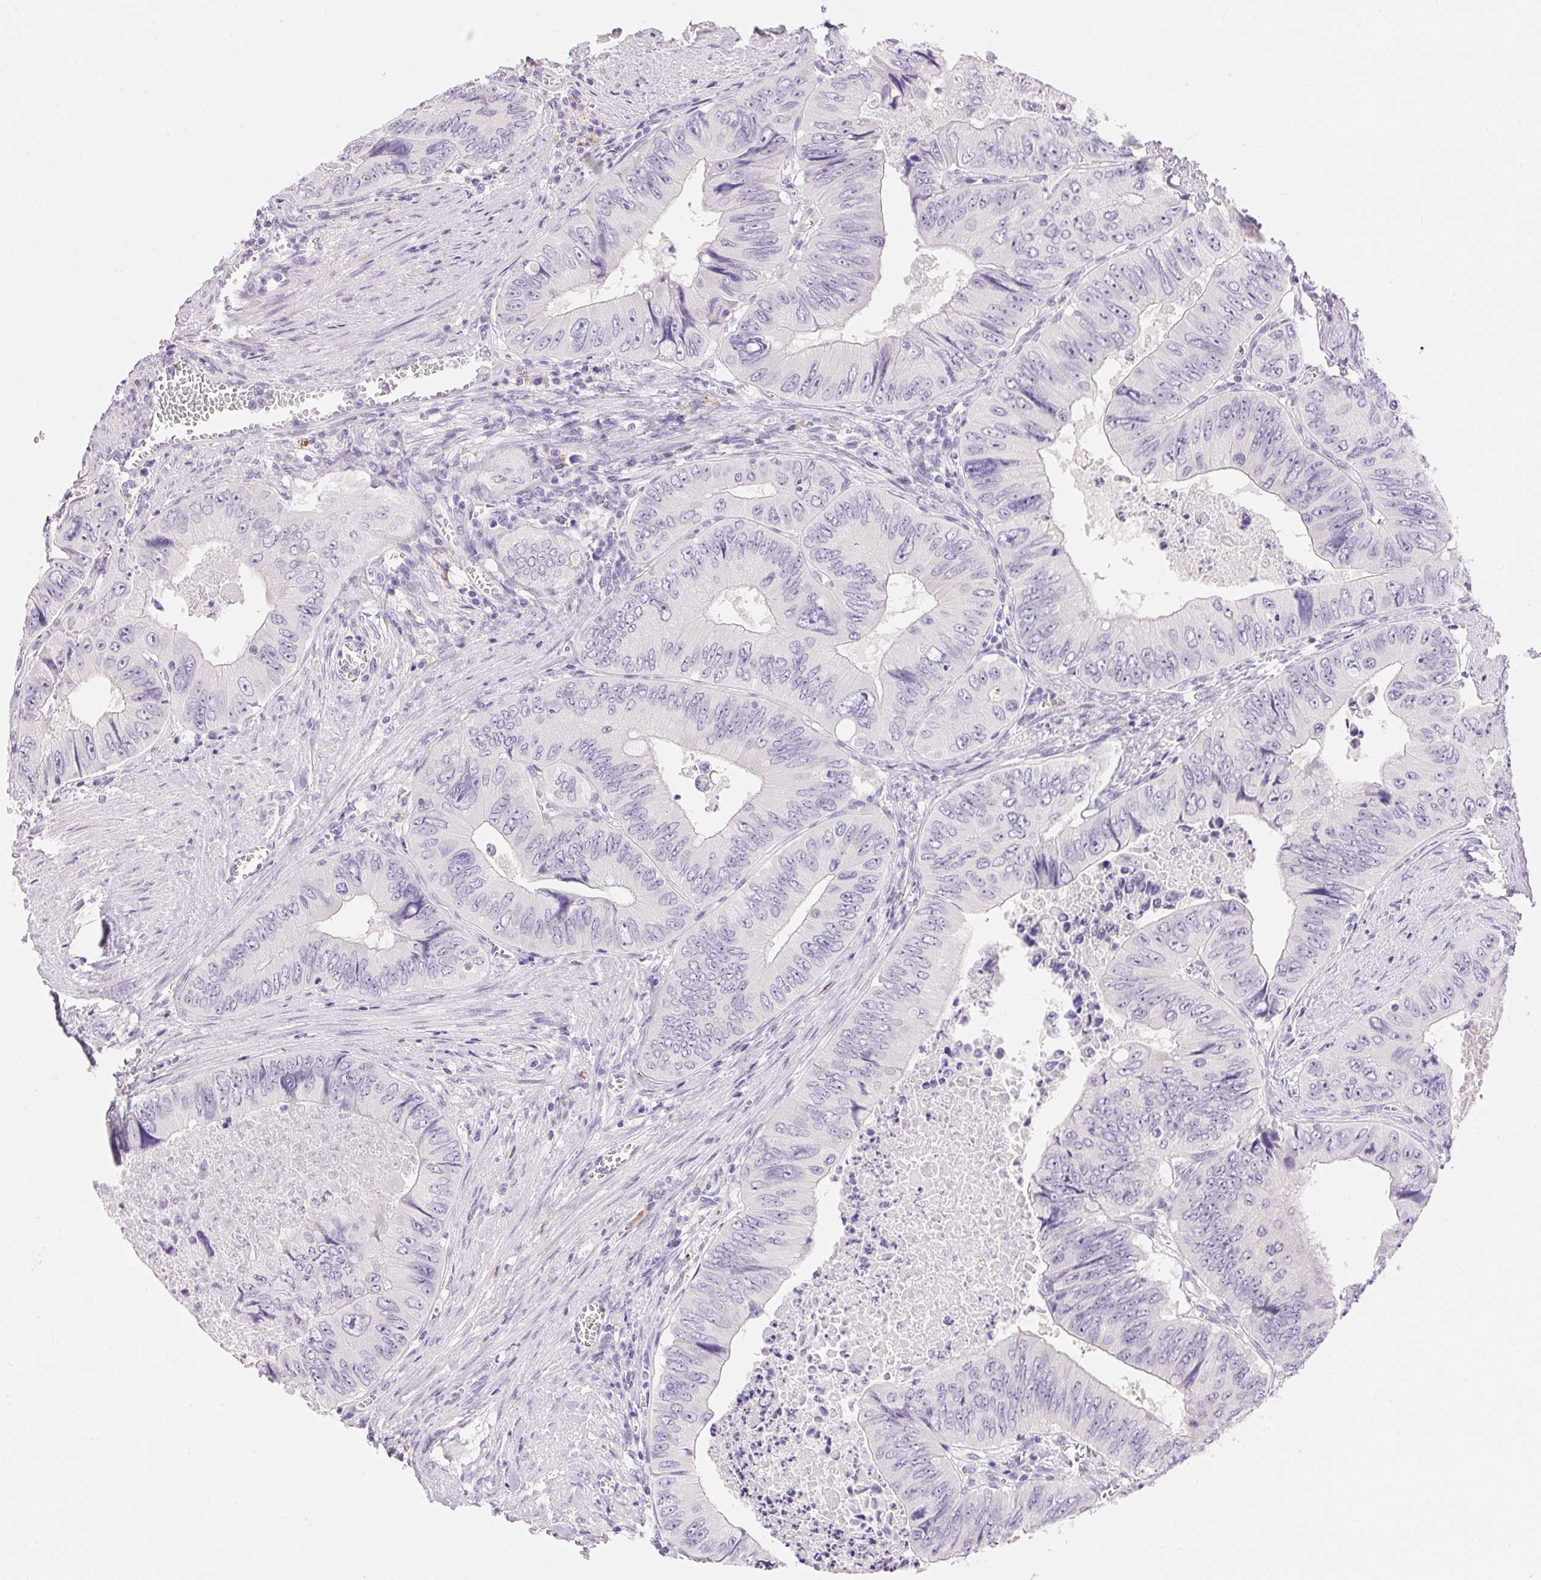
{"staining": {"intensity": "negative", "quantity": "none", "location": "none"}, "tissue": "colorectal cancer", "cell_type": "Tumor cells", "image_type": "cancer", "snomed": [{"axis": "morphology", "description": "Adenocarcinoma, NOS"}, {"axis": "topography", "description": "Colon"}], "caption": "This photomicrograph is of colorectal cancer stained with immunohistochemistry (IHC) to label a protein in brown with the nuclei are counter-stained blue. There is no expression in tumor cells.", "gene": "PNLIPRP3", "patient": {"sex": "female", "age": 84}}